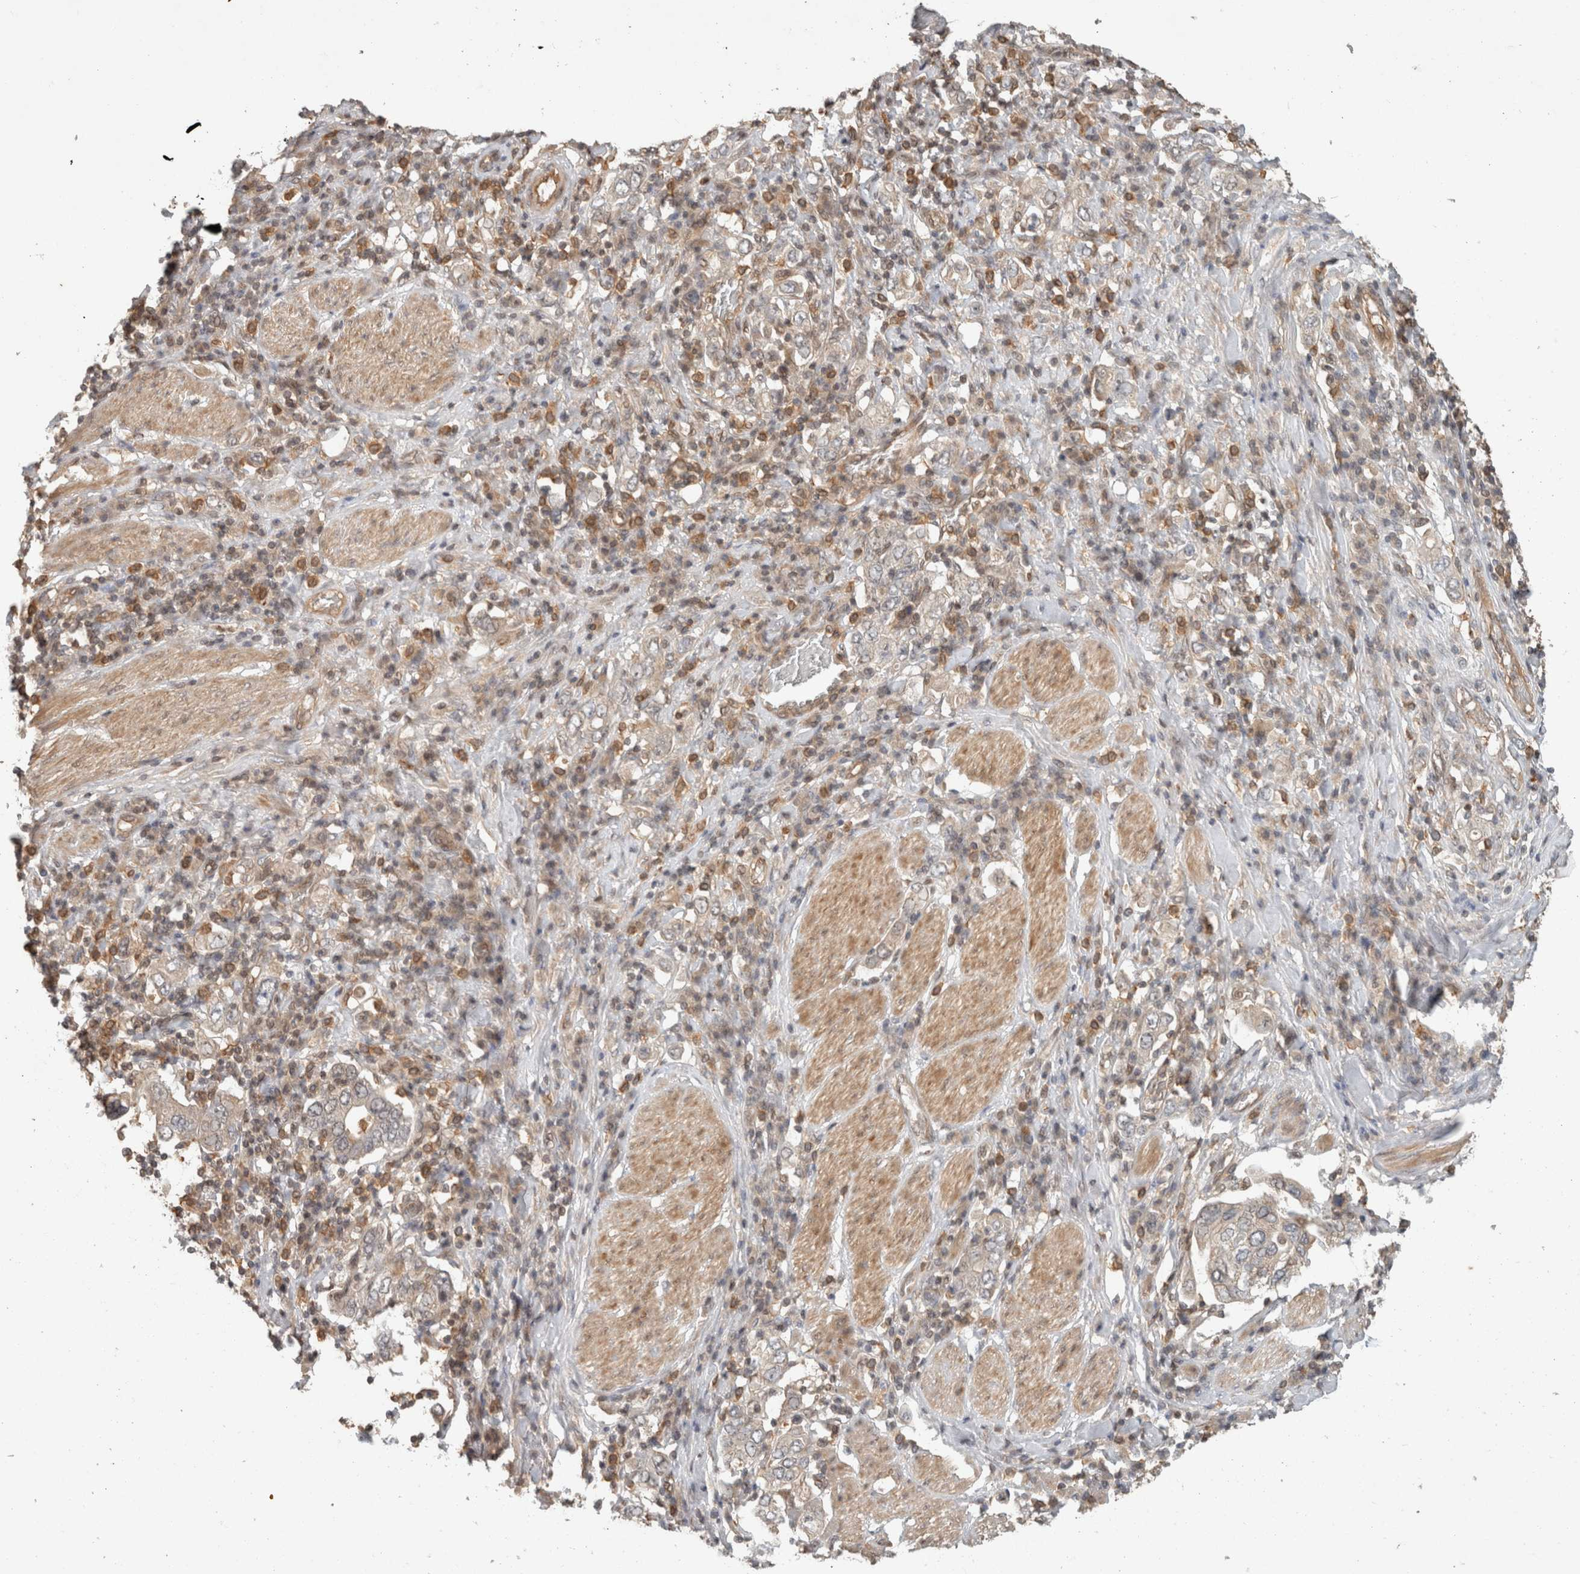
{"staining": {"intensity": "weak", "quantity": "<25%", "location": "cytoplasmic/membranous"}, "tissue": "stomach cancer", "cell_type": "Tumor cells", "image_type": "cancer", "snomed": [{"axis": "morphology", "description": "Adenocarcinoma, NOS"}, {"axis": "topography", "description": "Stomach, upper"}], "caption": "An immunohistochemistry (IHC) histopathology image of adenocarcinoma (stomach) is shown. There is no staining in tumor cells of adenocarcinoma (stomach).", "gene": "CAAP1", "patient": {"sex": "male", "age": 62}}